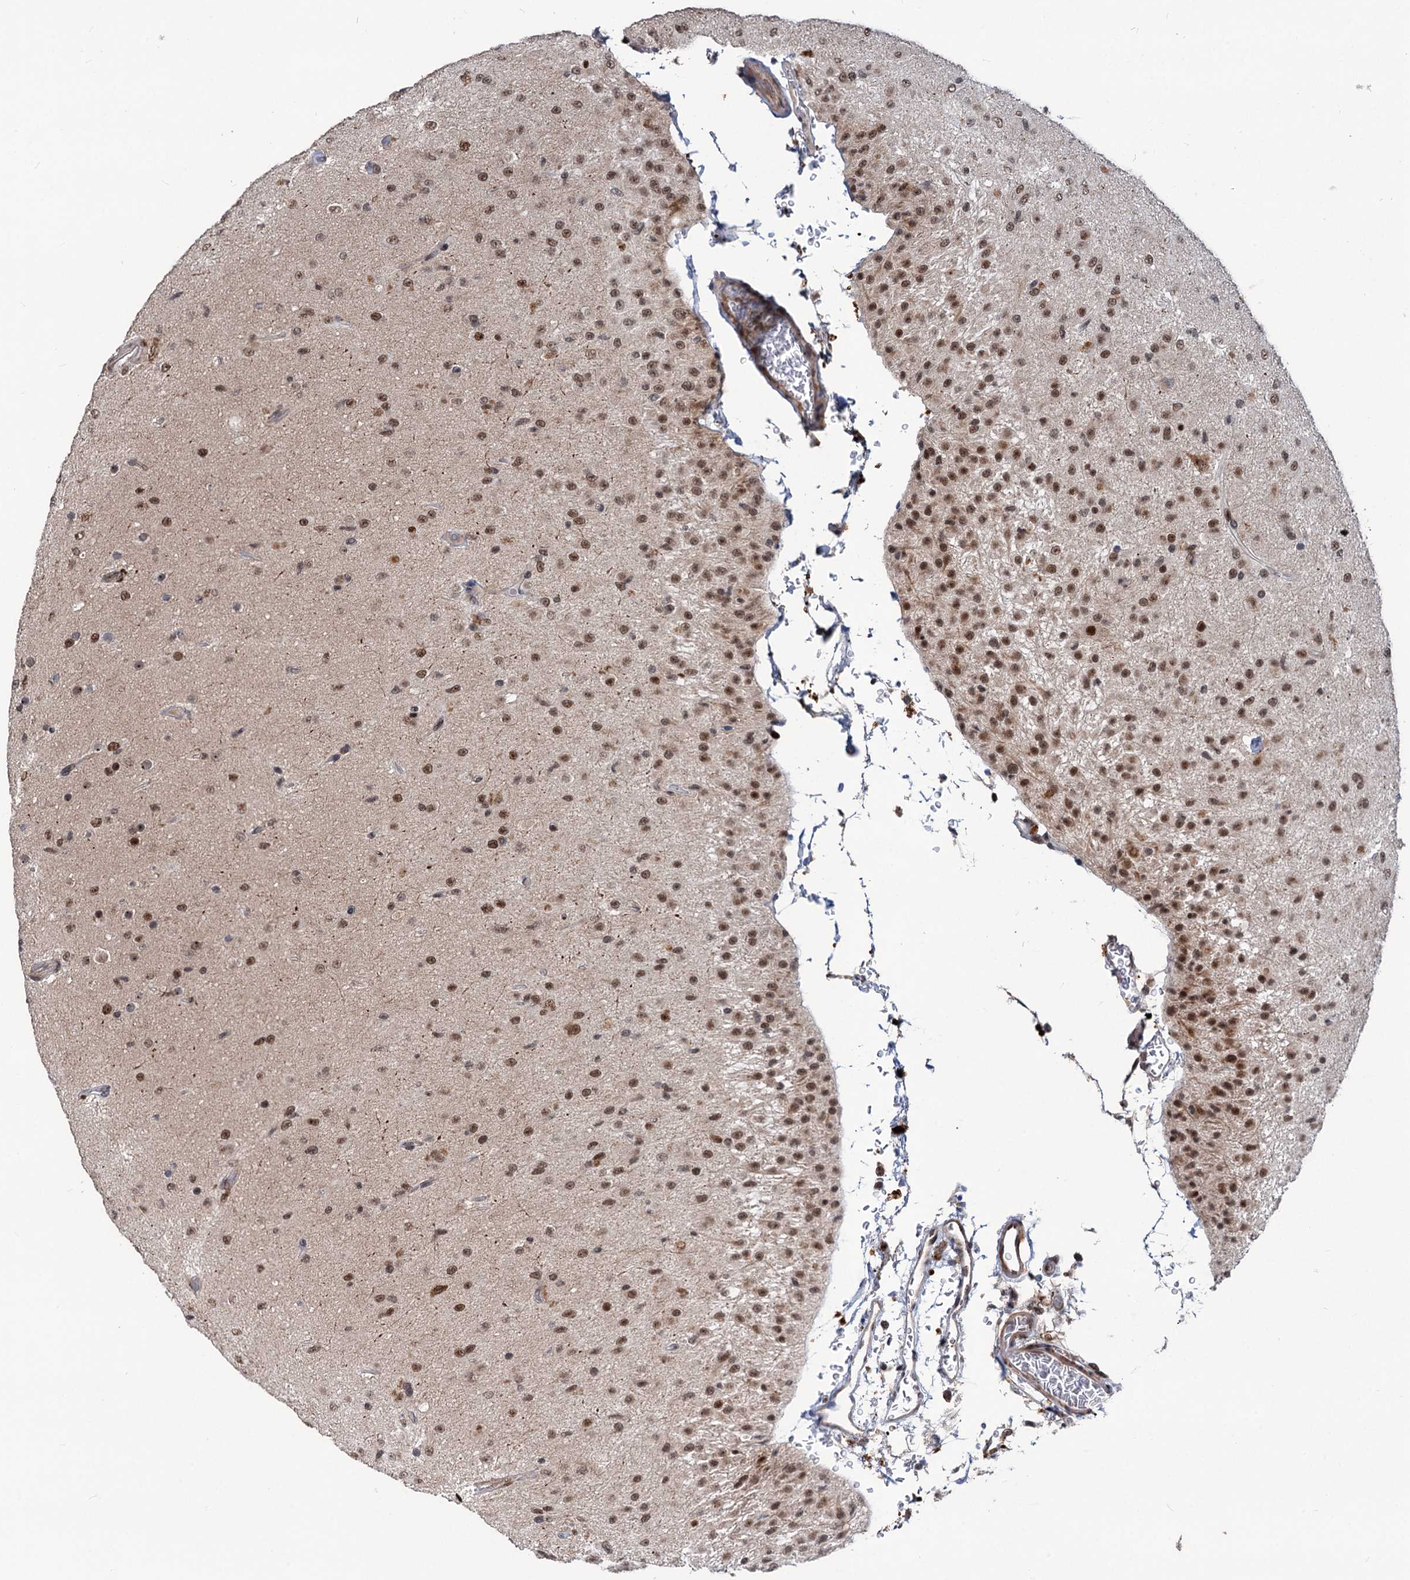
{"staining": {"intensity": "moderate", "quantity": ">75%", "location": "nuclear"}, "tissue": "glioma", "cell_type": "Tumor cells", "image_type": "cancer", "snomed": [{"axis": "morphology", "description": "Glioma, malignant, Low grade"}, {"axis": "topography", "description": "Brain"}], "caption": "A micrograph of human glioma stained for a protein reveals moderate nuclear brown staining in tumor cells.", "gene": "PHF8", "patient": {"sex": "male", "age": 65}}